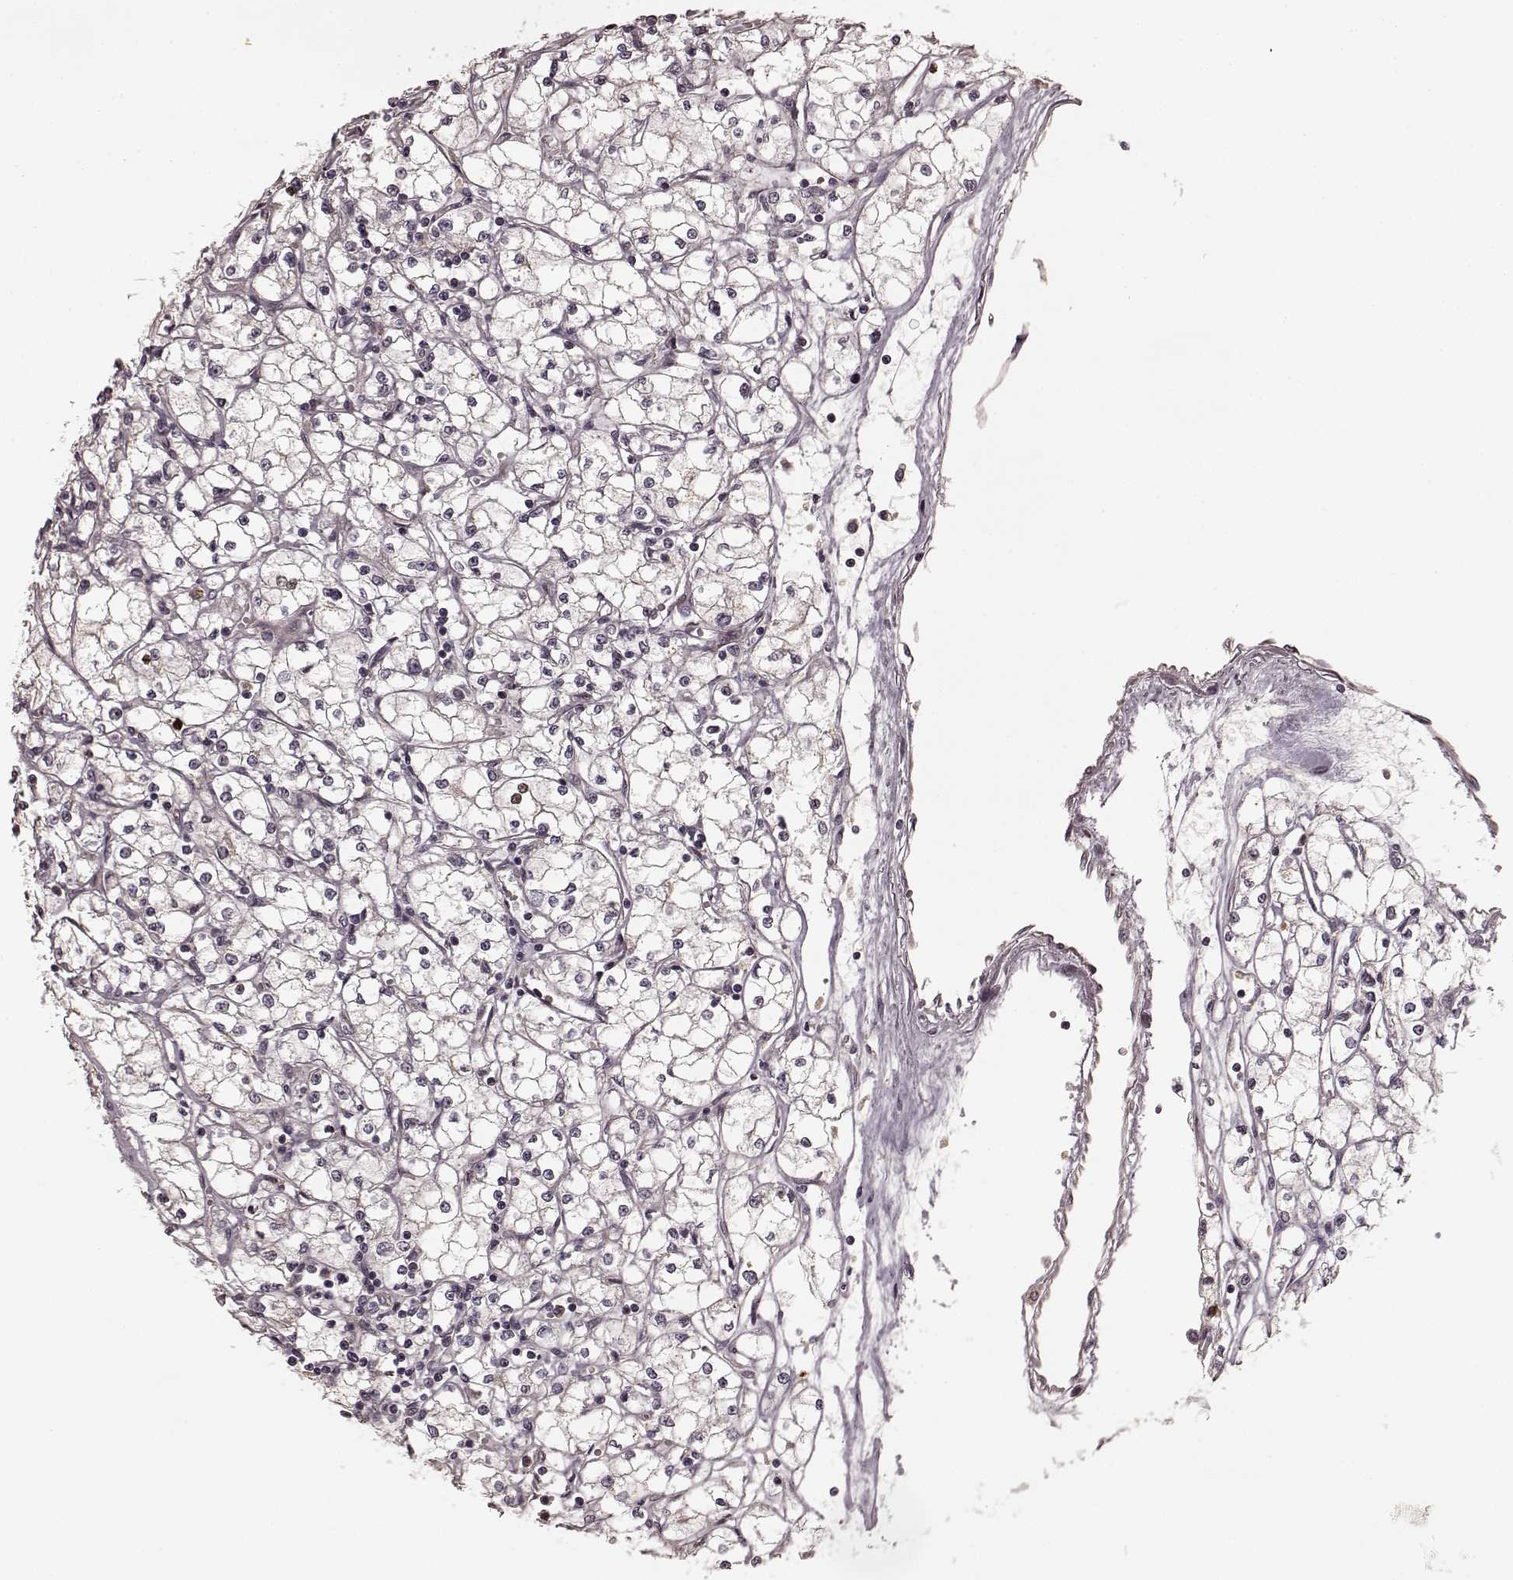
{"staining": {"intensity": "negative", "quantity": "none", "location": "none"}, "tissue": "renal cancer", "cell_type": "Tumor cells", "image_type": "cancer", "snomed": [{"axis": "morphology", "description": "Adenocarcinoma, NOS"}, {"axis": "topography", "description": "Kidney"}], "caption": "Protein analysis of renal adenocarcinoma displays no significant staining in tumor cells. The staining was performed using DAB (3,3'-diaminobenzidine) to visualize the protein expression in brown, while the nuclei were stained in blue with hematoxylin (Magnification: 20x).", "gene": "SLC12A9", "patient": {"sex": "male", "age": 67}}